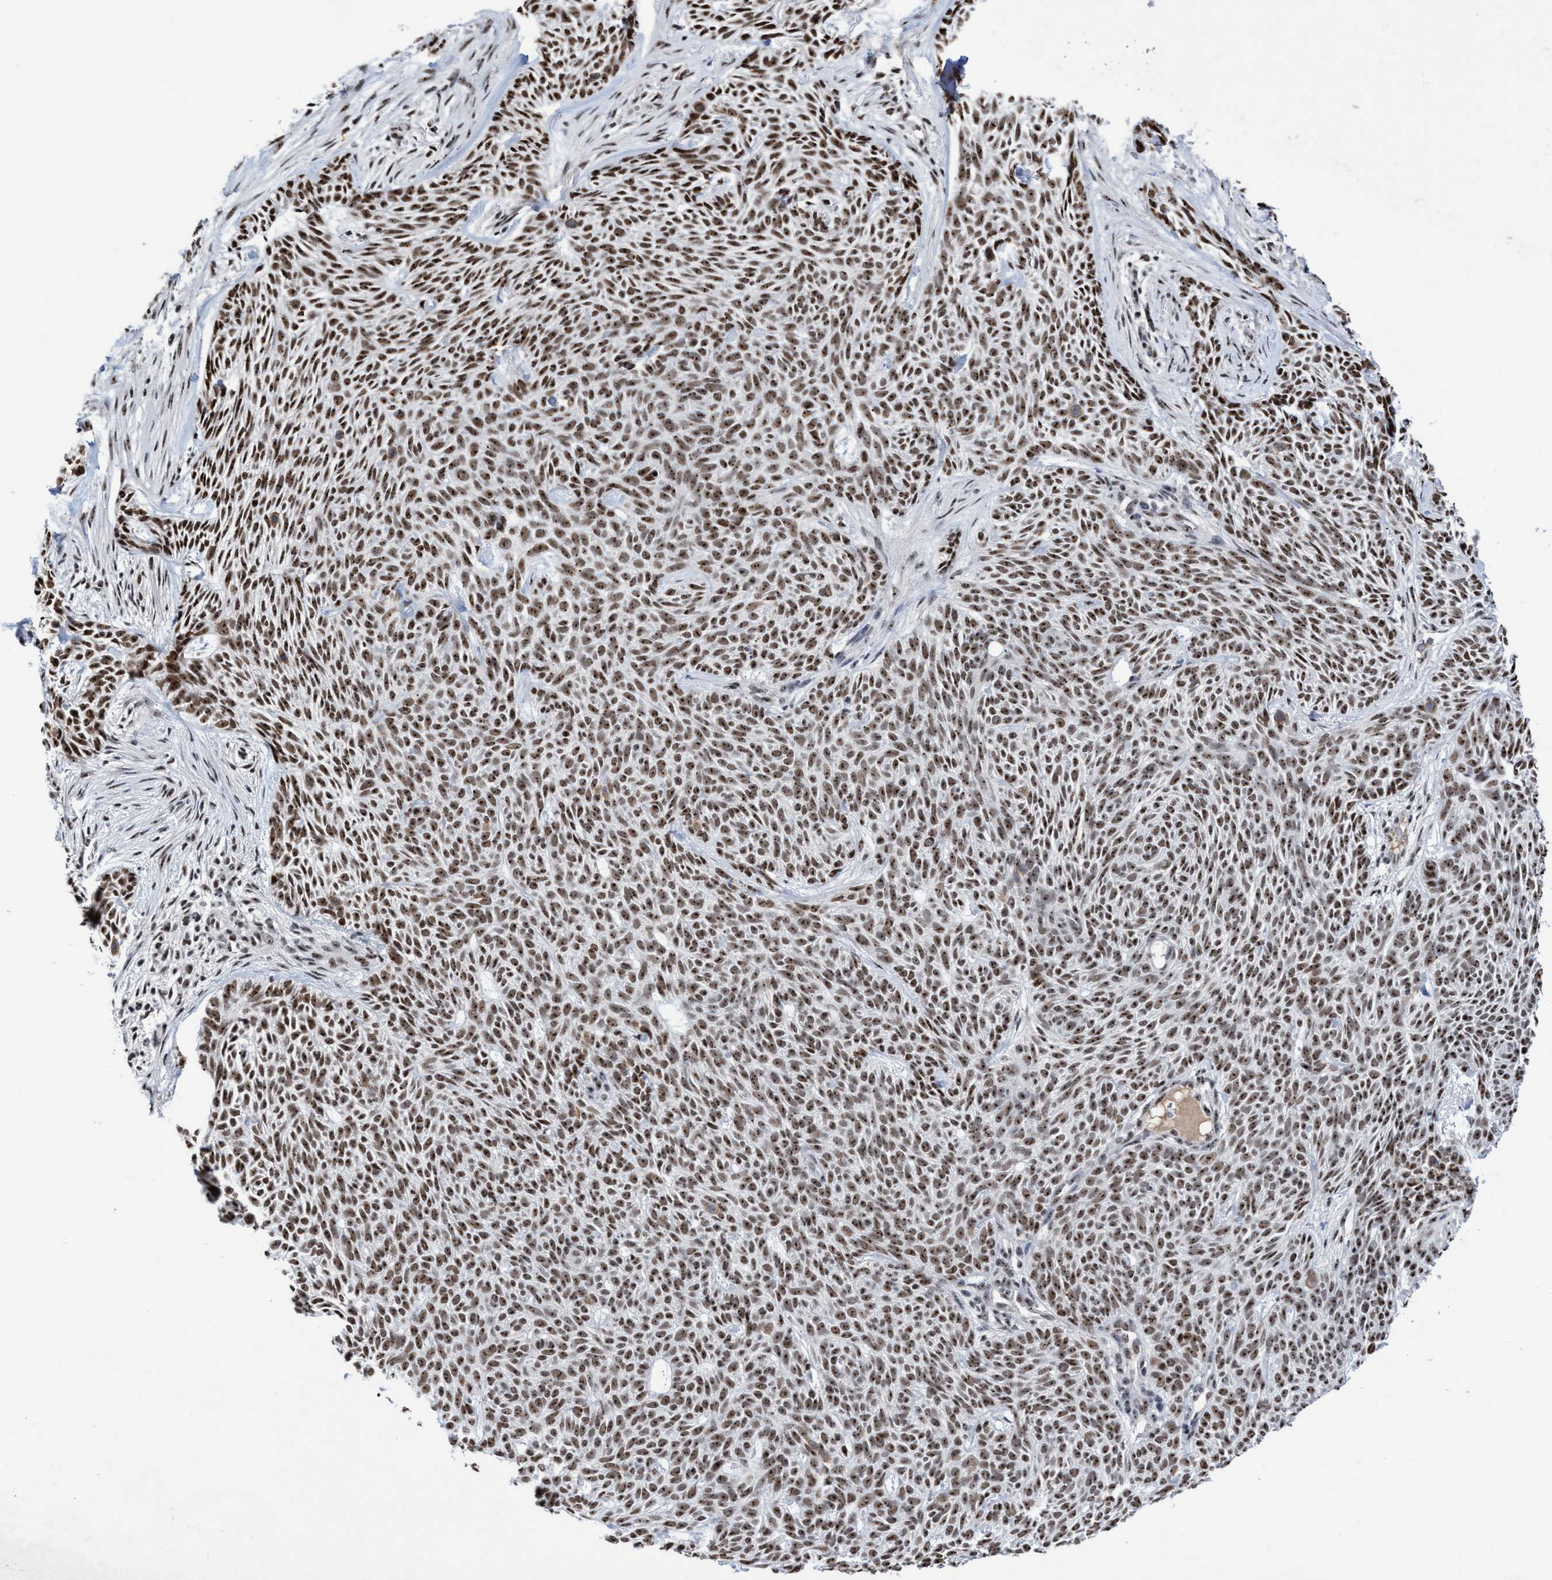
{"staining": {"intensity": "moderate", "quantity": ">75%", "location": "nuclear"}, "tissue": "skin cancer", "cell_type": "Tumor cells", "image_type": "cancer", "snomed": [{"axis": "morphology", "description": "Basal cell carcinoma"}, {"axis": "topography", "description": "Skin"}], "caption": "Protein expression analysis of human skin basal cell carcinoma reveals moderate nuclear staining in approximately >75% of tumor cells.", "gene": "EFCAB10", "patient": {"sex": "female", "age": 59}}